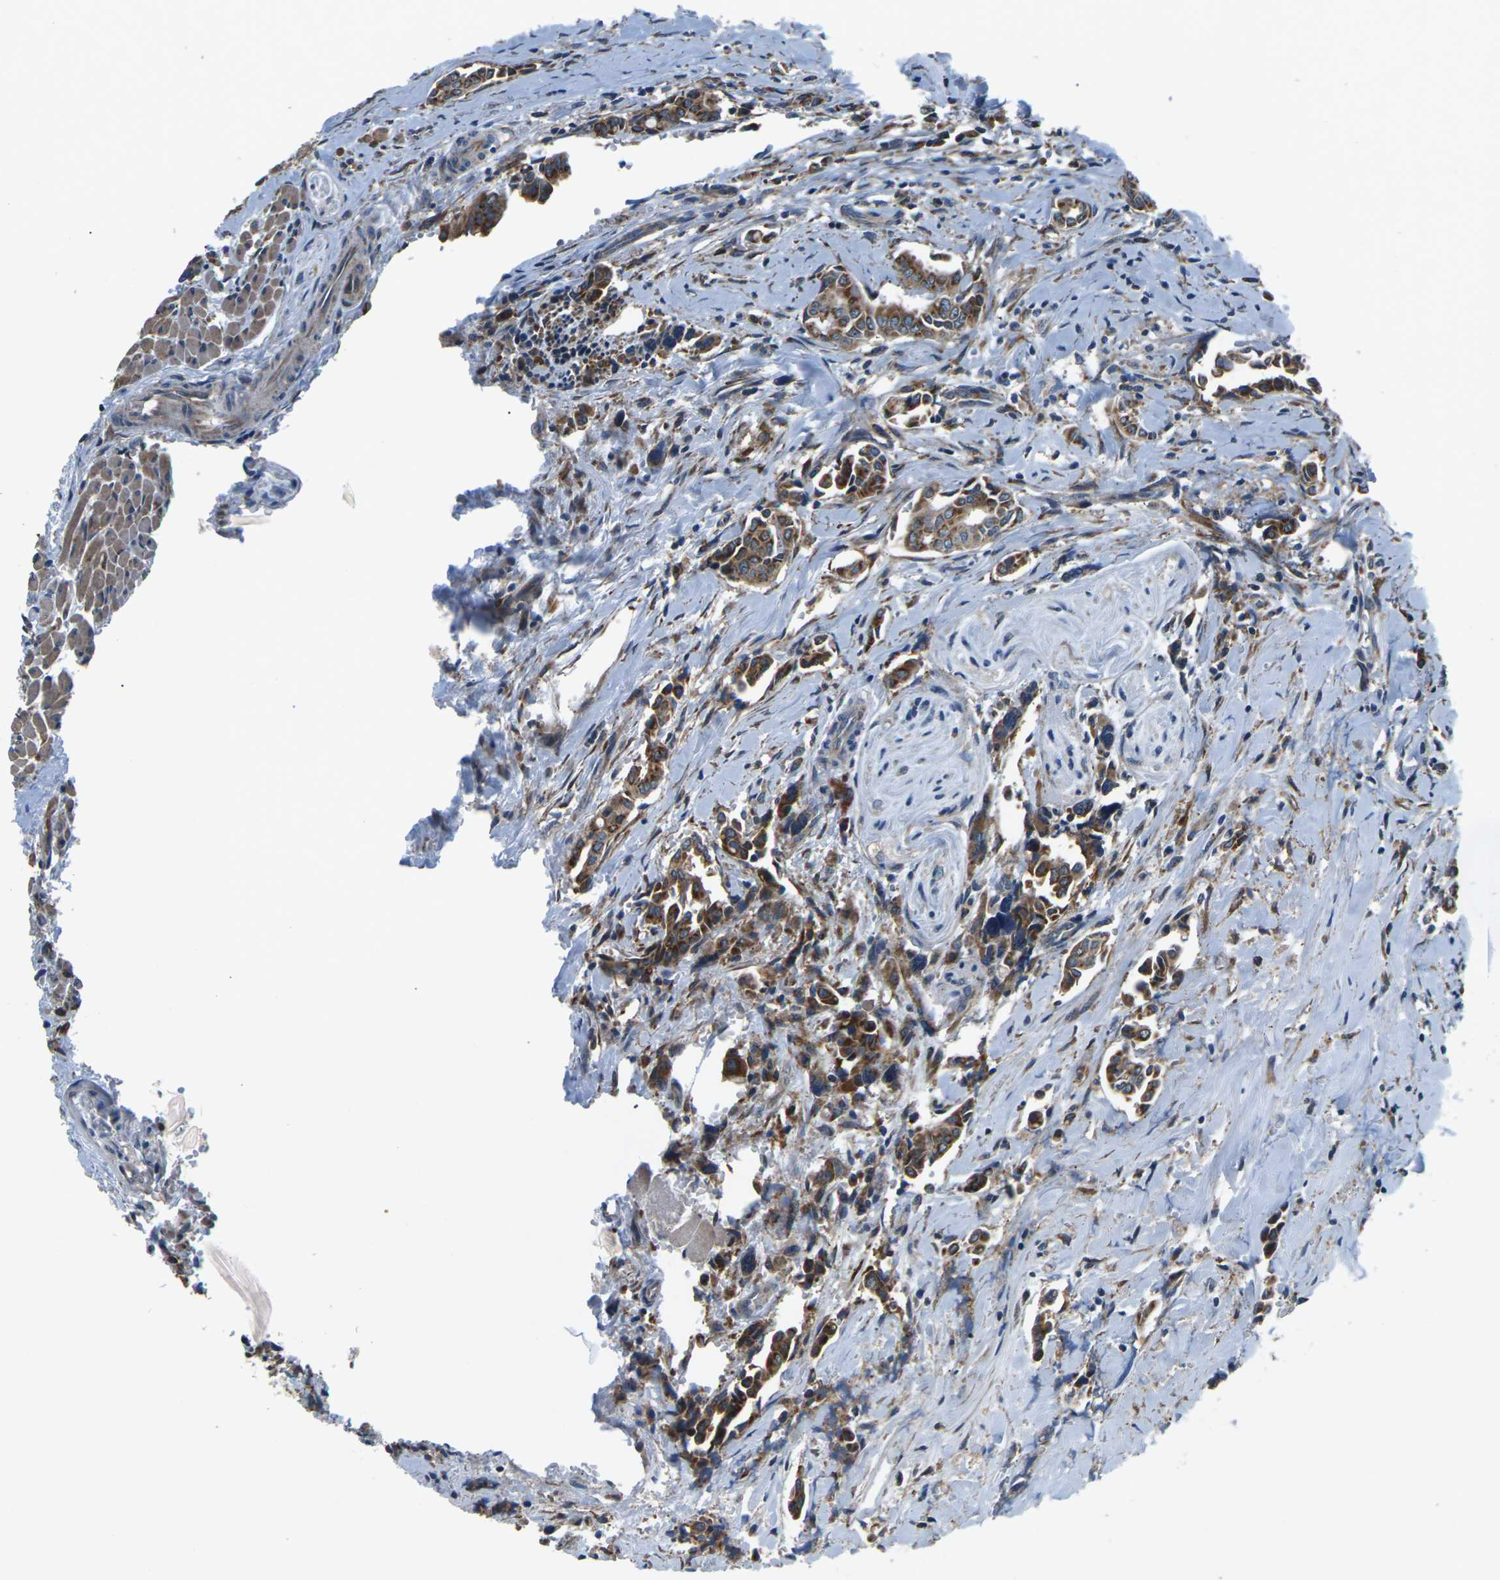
{"staining": {"intensity": "moderate", "quantity": ">75%", "location": "cytoplasmic/membranous"}, "tissue": "head and neck cancer", "cell_type": "Tumor cells", "image_type": "cancer", "snomed": [{"axis": "morphology", "description": "Adenocarcinoma, NOS"}, {"axis": "topography", "description": "Salivary gland"}, {"axis": "topography", "description": "Head-Neck"}], "caption": "Tumor cells show medium levels of moderate cytoplasmic/membranous positivity in about >75% of cells in human head and neck cancer.", "gene": "GABRP", "patient": {"sex": "female", "age": 59}}